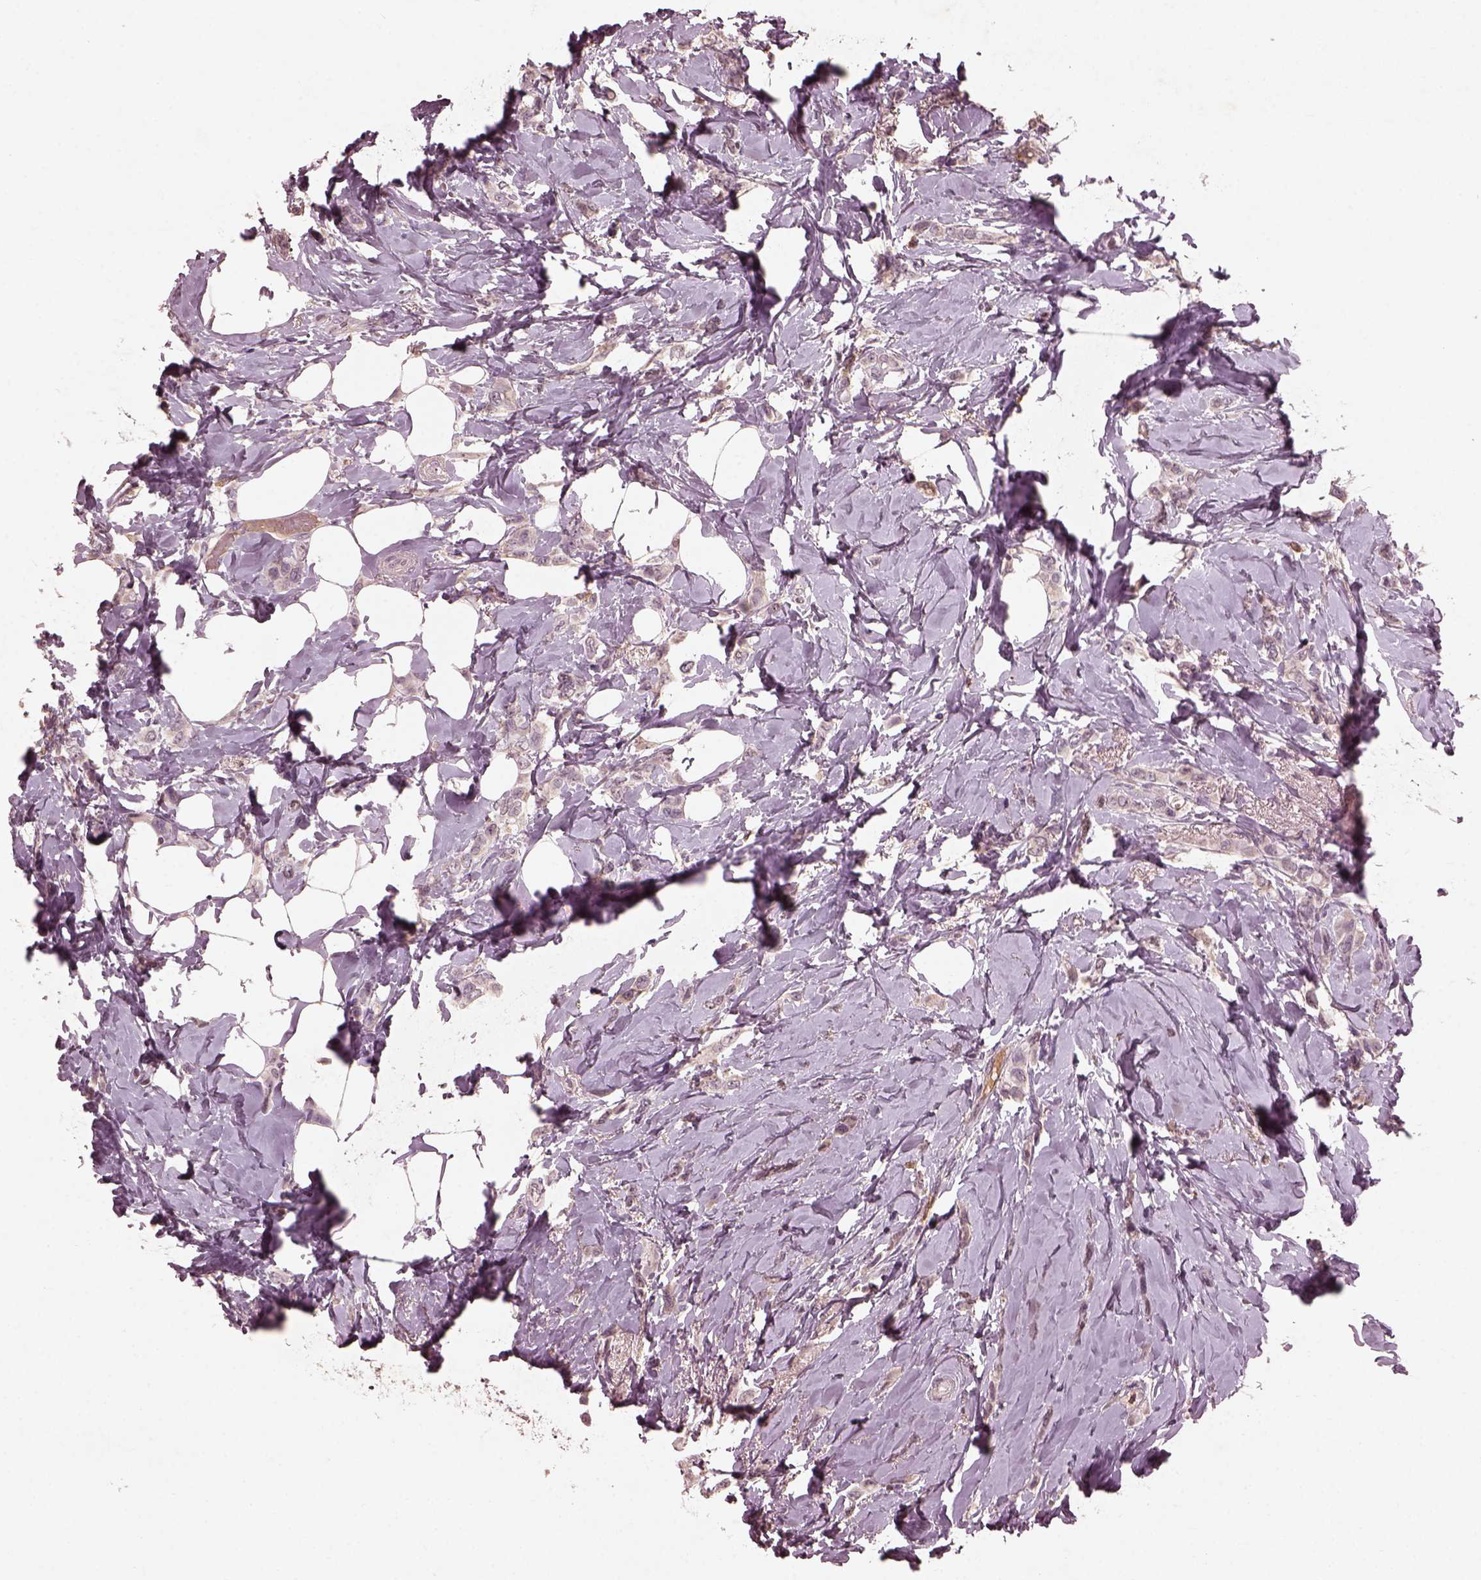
{"staining": {"intensity": "negative", "quantity": "none", "location": "none"}, "tissue": "breast cancer", "cell_type": "Tumor cells", "image_type": "cancer", "snomed": [{"axis": "morphology", "description": "Lobular carcinoma"}, {"axis": "topography", "description": "Breast"}], "caption": "This is an immunohistochemistry image of lobular carcinoma (breast). There is no expression in tumor cells.", "gene": "FRRS1L", "patient": {"sex": "female", "age": 66}}